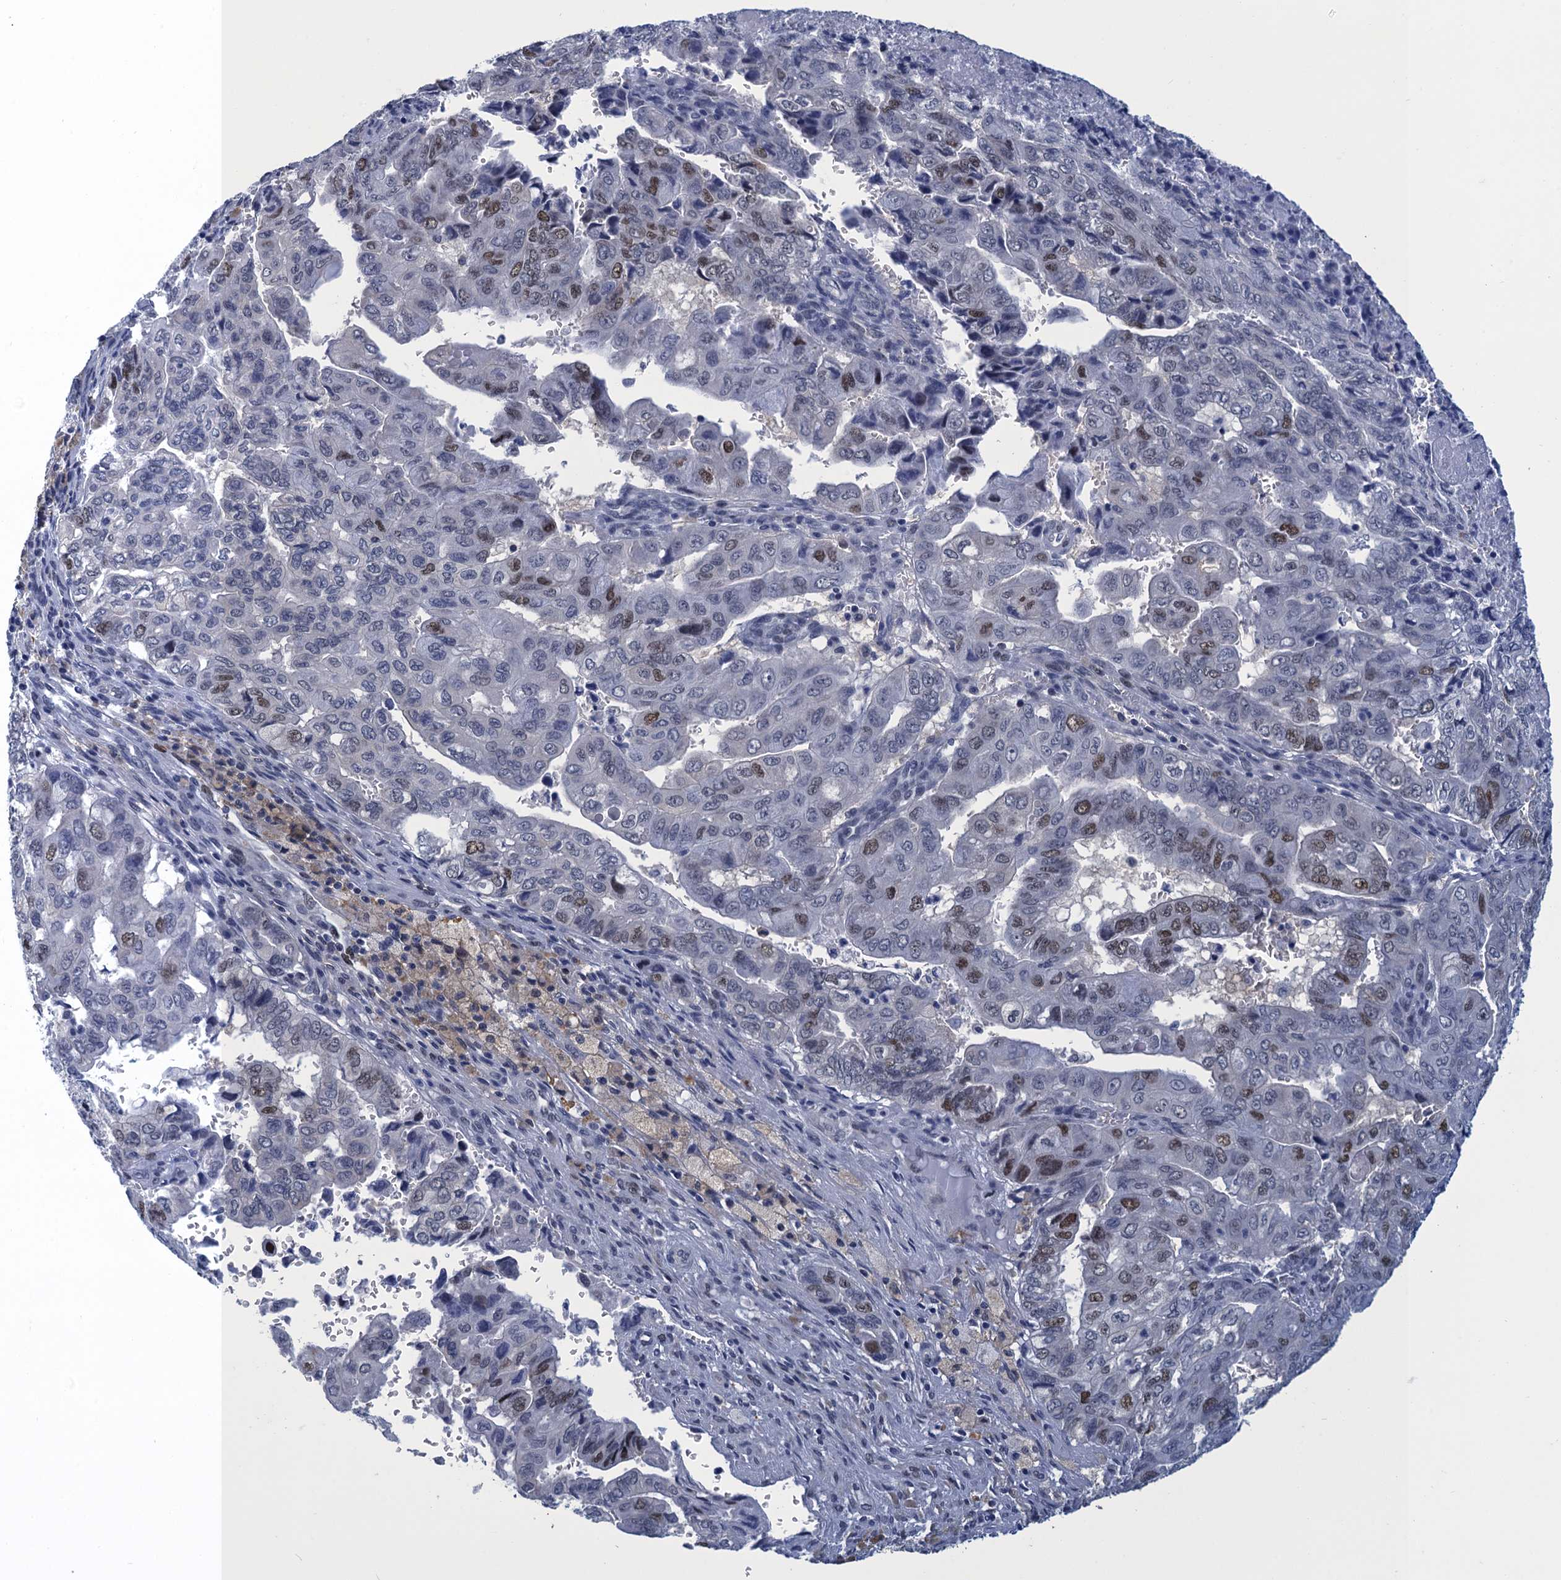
{"staining": {"intensity": "moderate", "quantity": "<25%", "location": "nuclear"}, "tissue": "pancreatic cancer", "cell_type": "Tumor cells", "image_type": "cancer", "snomed": [{"axis": "morphology", "description": "Adenocarcinoma, NOS"}, {"axis": "topography", "description": "Pancreas"}], "caption": "Brown immunohistochemical staining in adenocarcinoma (pancreatic) shows moderate nuclear expression in approximately <25% of tumor cells.", "gene": "GINS3", "patient": {"sex": "male", "age": 51}}